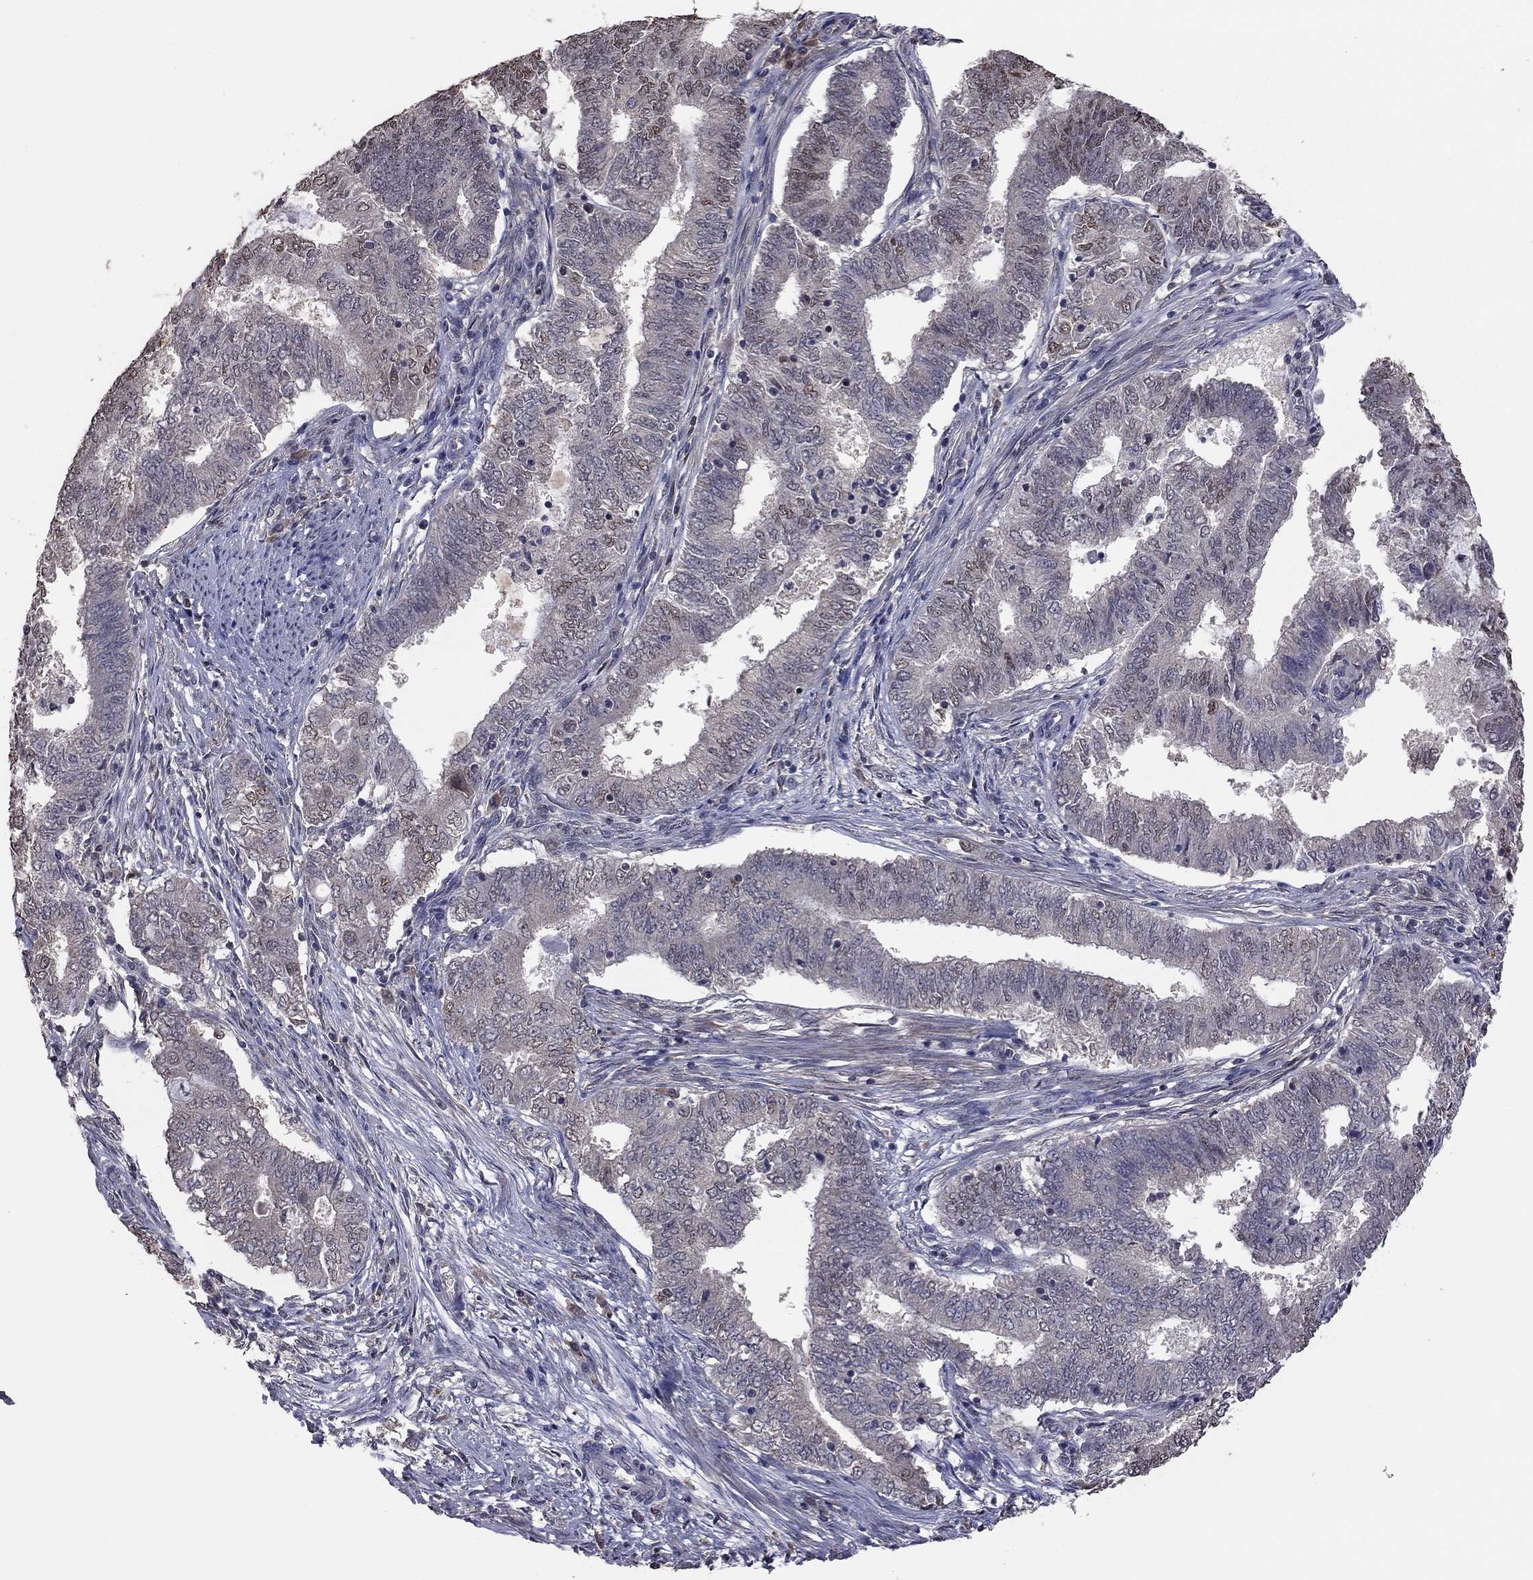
{"staining": {"intensity": "negative", "quantity": "none", "location": "none"}, "tissue": "endometrial cancer", "cell_type": "Tumor cells", "image_type": "cancer", "snomed": [{"axis": "morphology", "description": "Adenocarcinoma, NOS"}, {"axis": "topography", "description": "Endometrium"}], "caption": "High power microscopy image of an immunohistochemistry (IHC) photomicrograph of endometrial adenocarcinoma, revealing no significant positivity in tumor cells.", "gene": "TSNARE1", "patient": {"sex": "female", "age": 62}}